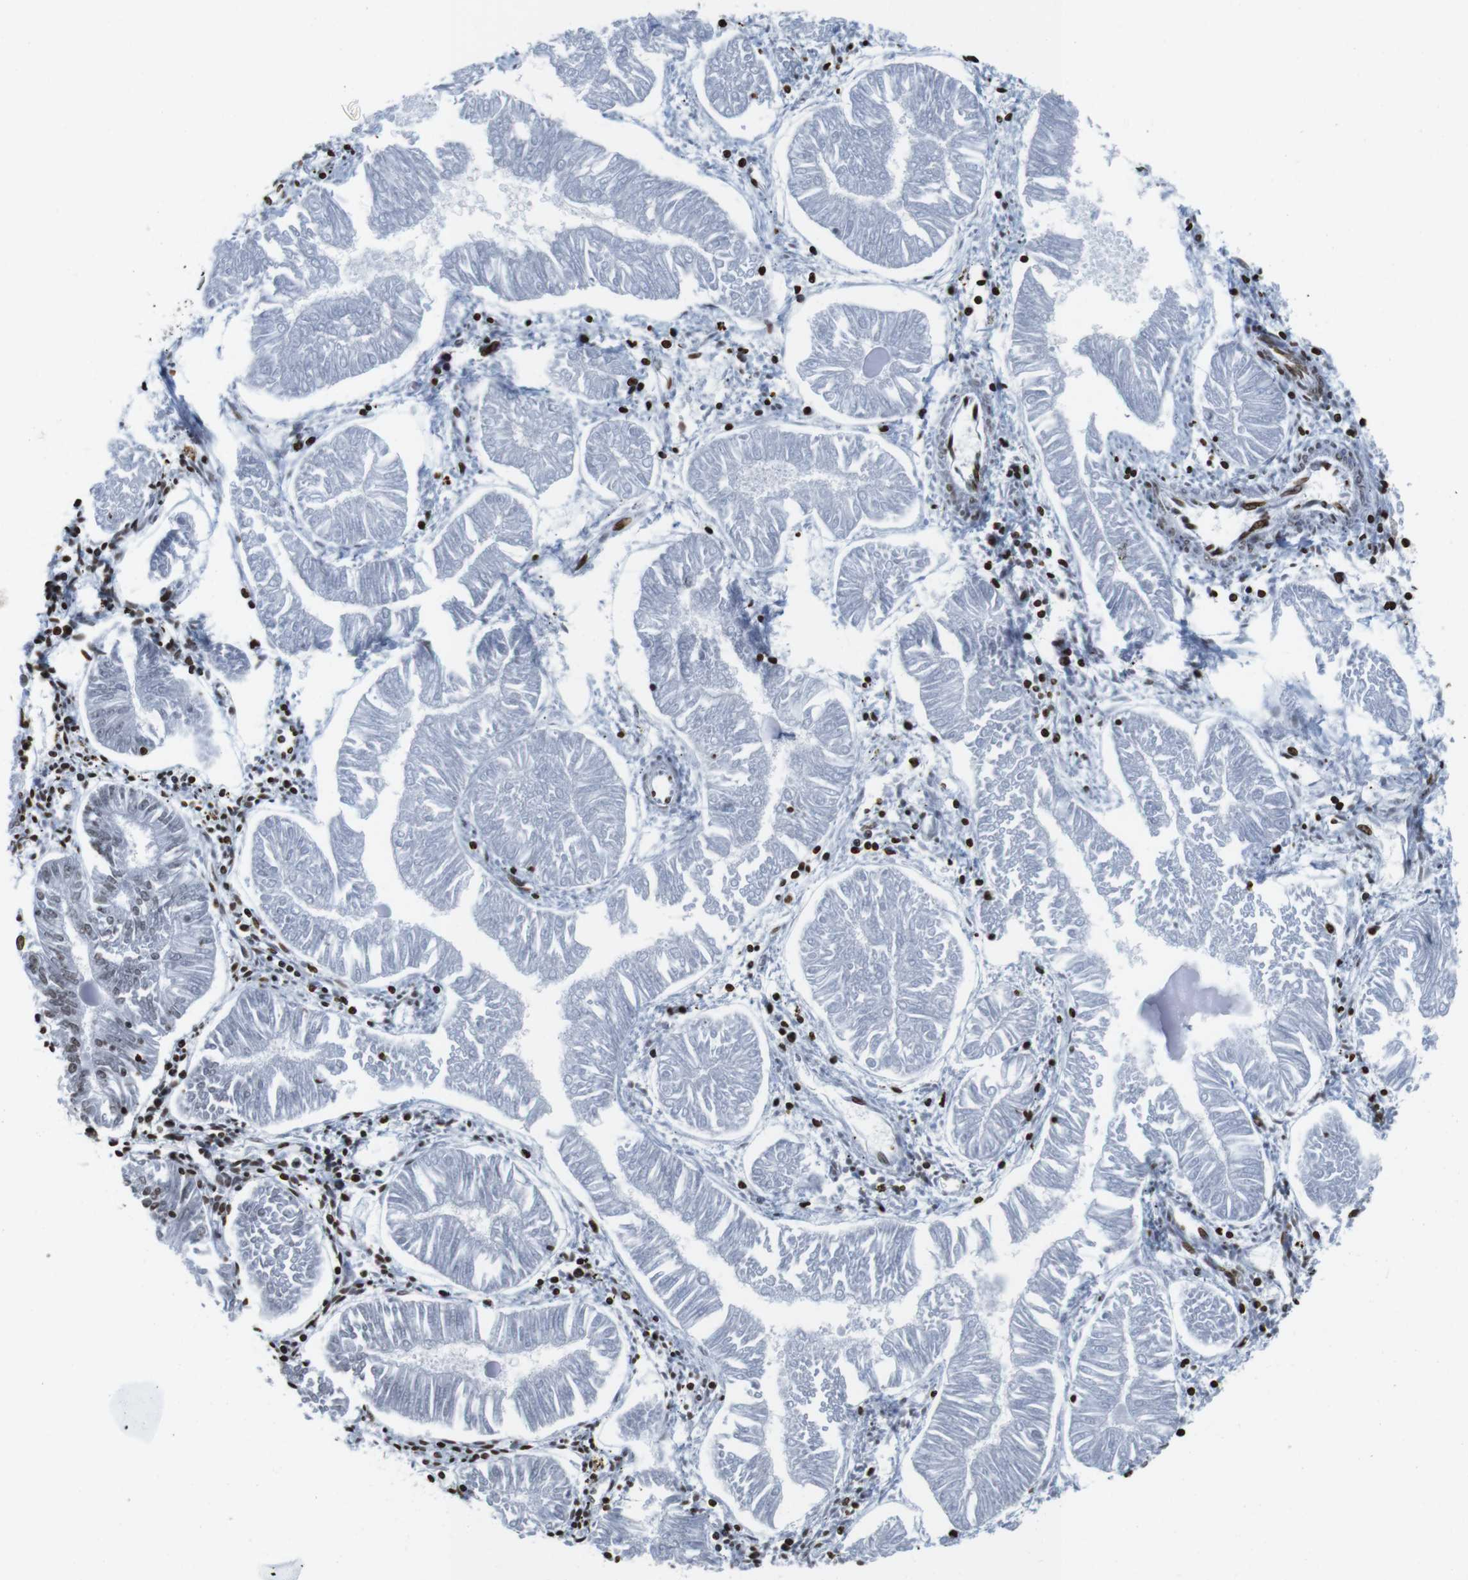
{"staining": {"intensity": "moderate", "quantity": "<25%", "location": "nuclear"}, "tissue": "endometrial cancer", "cell_type": "Tumor cells", "image_type": "cancer", "snomed": [{"axis": "morphology", "description": "Adenocarcinoma, NOS"}, {"axis": "topography", "description": "Endometrium"}], "caption": "Protein analysis of adenocarcinoma (endometrial) tissue demonstrates moderate nuclear expression in about <25% of tumor cells. (Brightfield microscopy of DAB IHC at high magnification).", "gene": "BSX", "patient": {"sex": "female", "age": 53}}